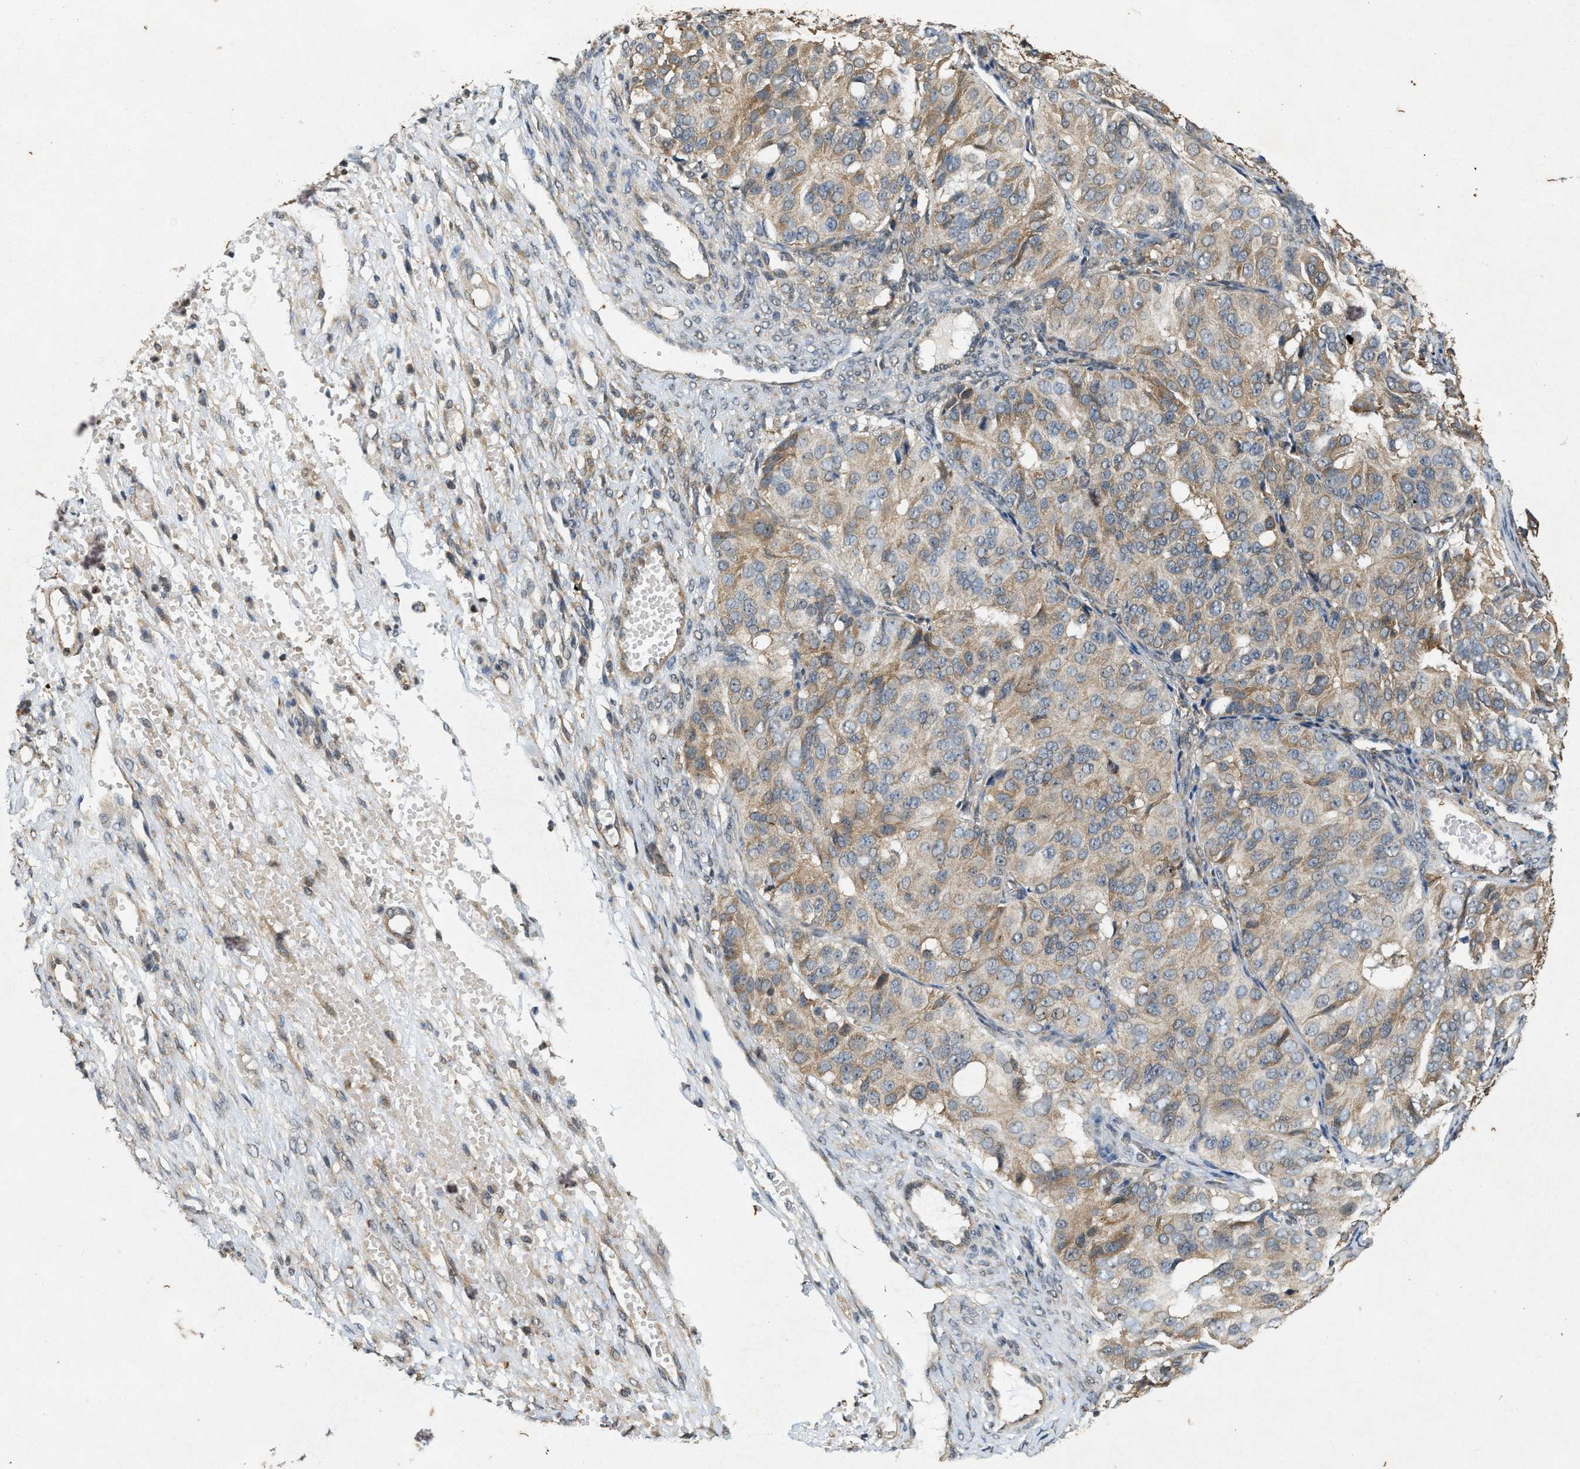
{"staining": {"intensity": "moderate", "quantity": "25%-75%", "location": "cytoplasmic/membranous"}, "tissue": "ovarian cancer", "cell_type": "Tumor cells", "image_type": "cancer", "snomed": [{"axis": "morphology", "description": "Carcinoma, endometroid"}, {"axis": "topography", "description": "Ovary"}], "caption": "Ovarian endometroid carcinoma tissue reveals moderate cytoplasmic/membranous positivity in about 25%-75% of tumor cells, visualized by immunohistochemistry.", "gene": "KIF21A", "patient": {"sex": "female", "age": 51}}